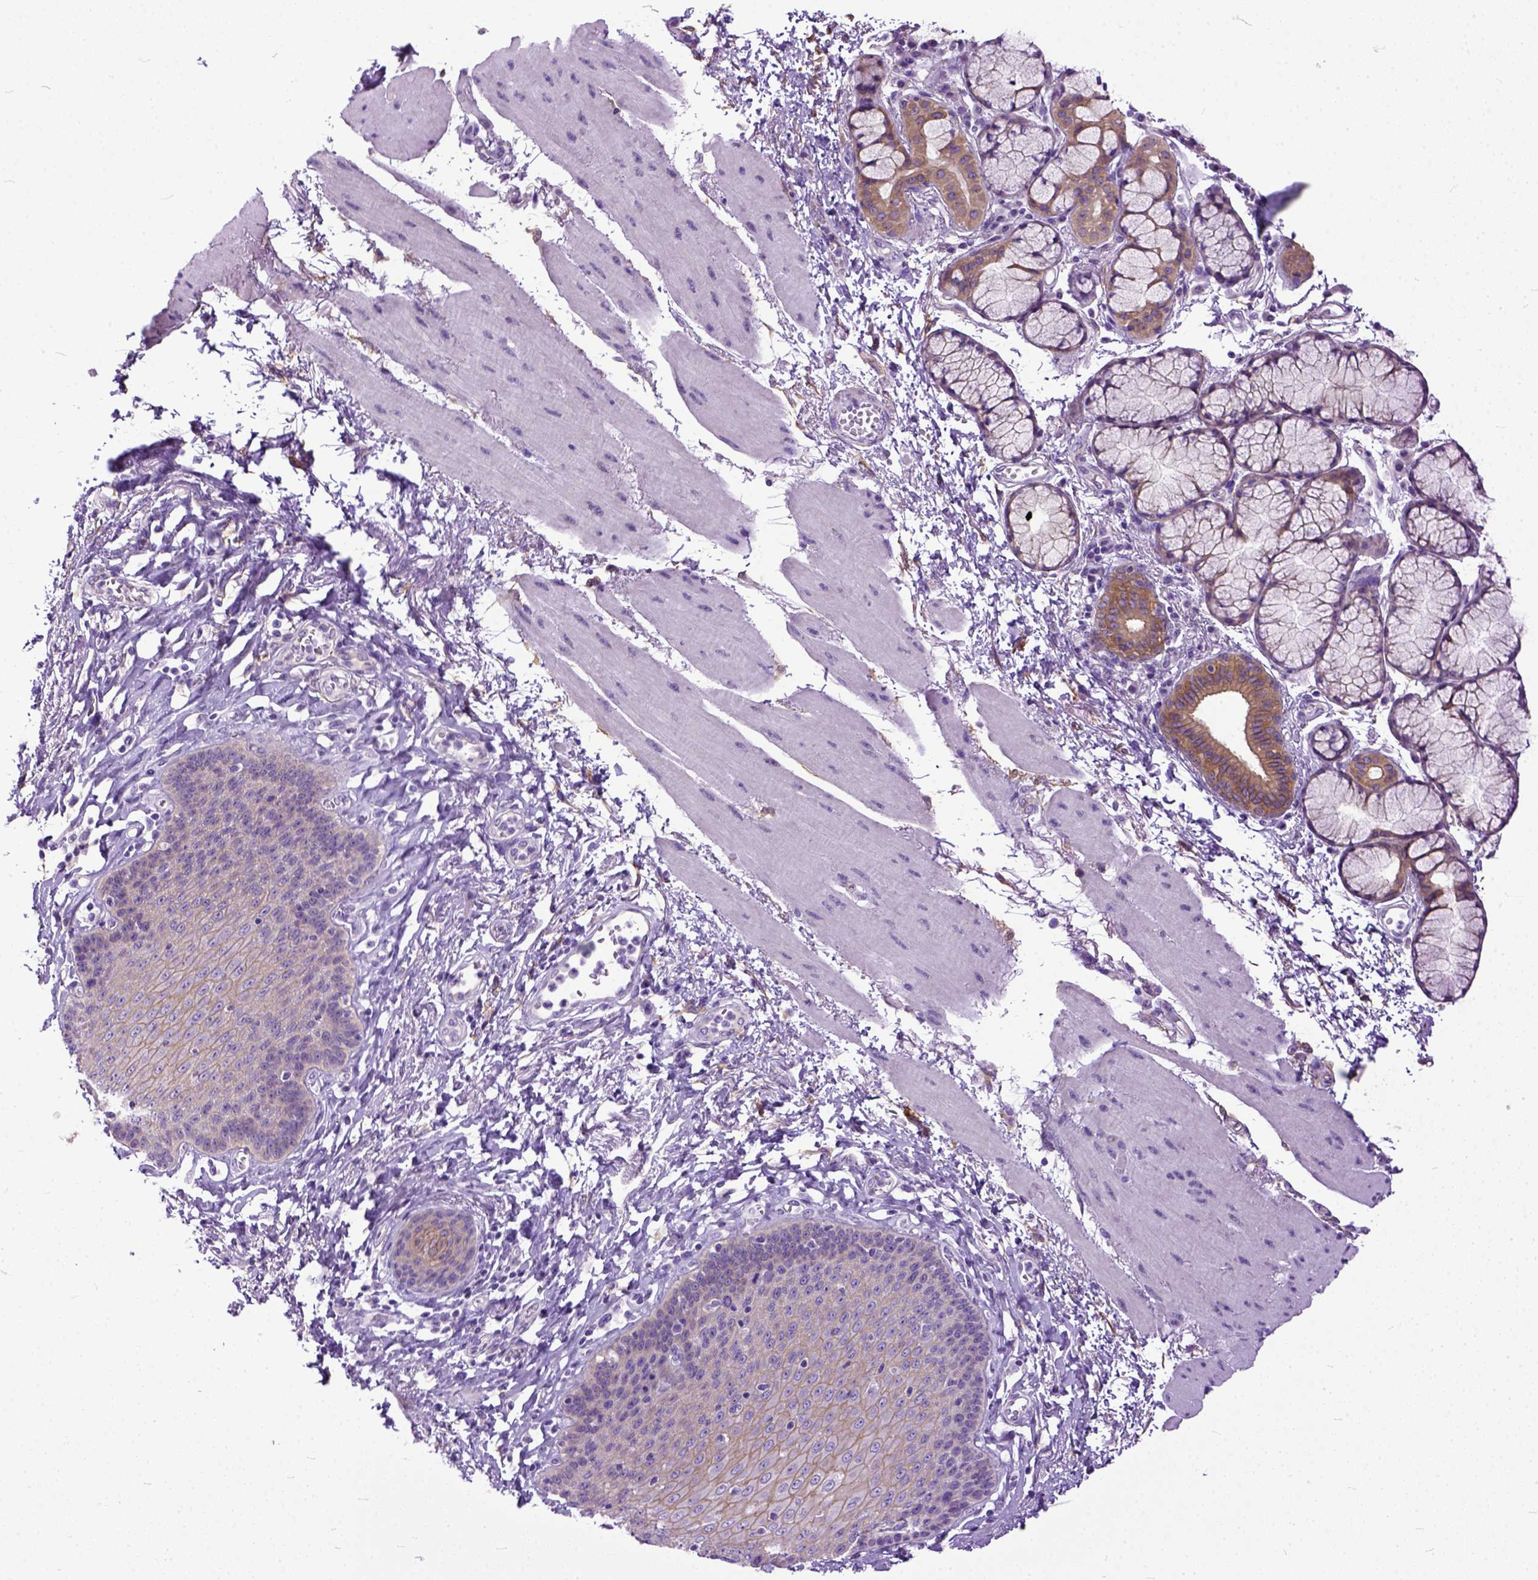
{"staining": {"intensity": "moderate", "quantity": "25%-75%", "location": "cytoplasmic/membranous"}, "tissue": "esophagus", "cell_type": "Squamous epithelial cells", "image_type": "normal", "snomed": [{"axis": "morphology", "description": "Normal tissue, NOS"}, {"axis": "topography", "description": "Esophagus"}], "caption": "Human esophagus stained with a brown dye shows moderate cytoplasmic/membranous positive positivity in about 25%-75% of squamous epithelial cells.", "gene": "PPL", "patient": {"sex": "female", "age": 81}}